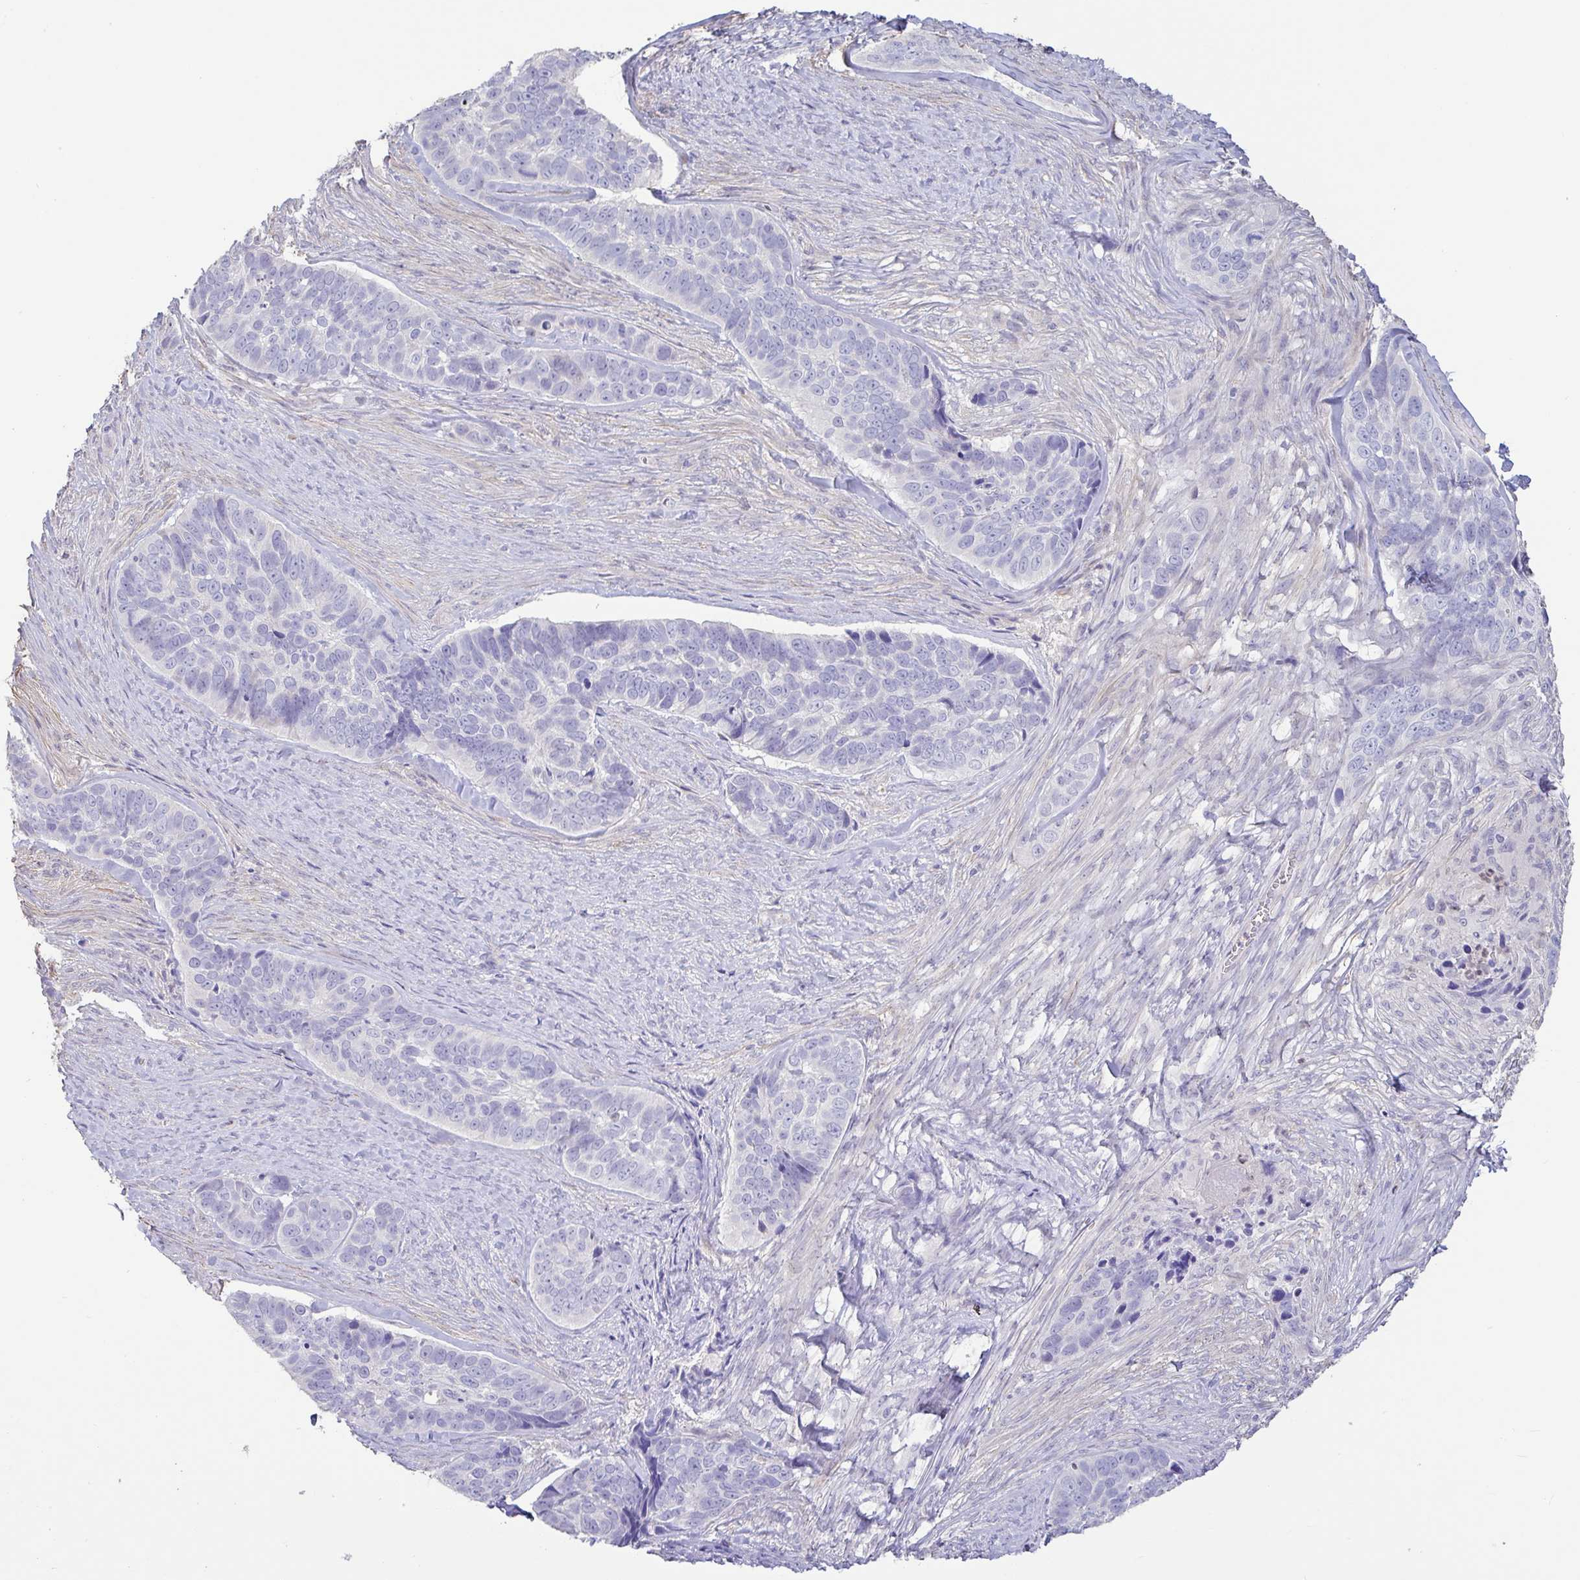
{"staining": {"intensity": "negative", "quantity": "none", "location": "none"}, "tissue": "skin cancer", "cell_type": "Tumor cells", "image_type": "cancer", "snomed": [{"axis": "morphology", "description": "Basal cell carcinoma"}, {"axis": "topography", "description": "Skin"}], "caption": "Skin basal cell carcinoma stained for a protein using immunohistochemistry demonstrates no positivity tumor cells.", "gene": "PYGM", "patient": {"sex": "female", "age": 82}}